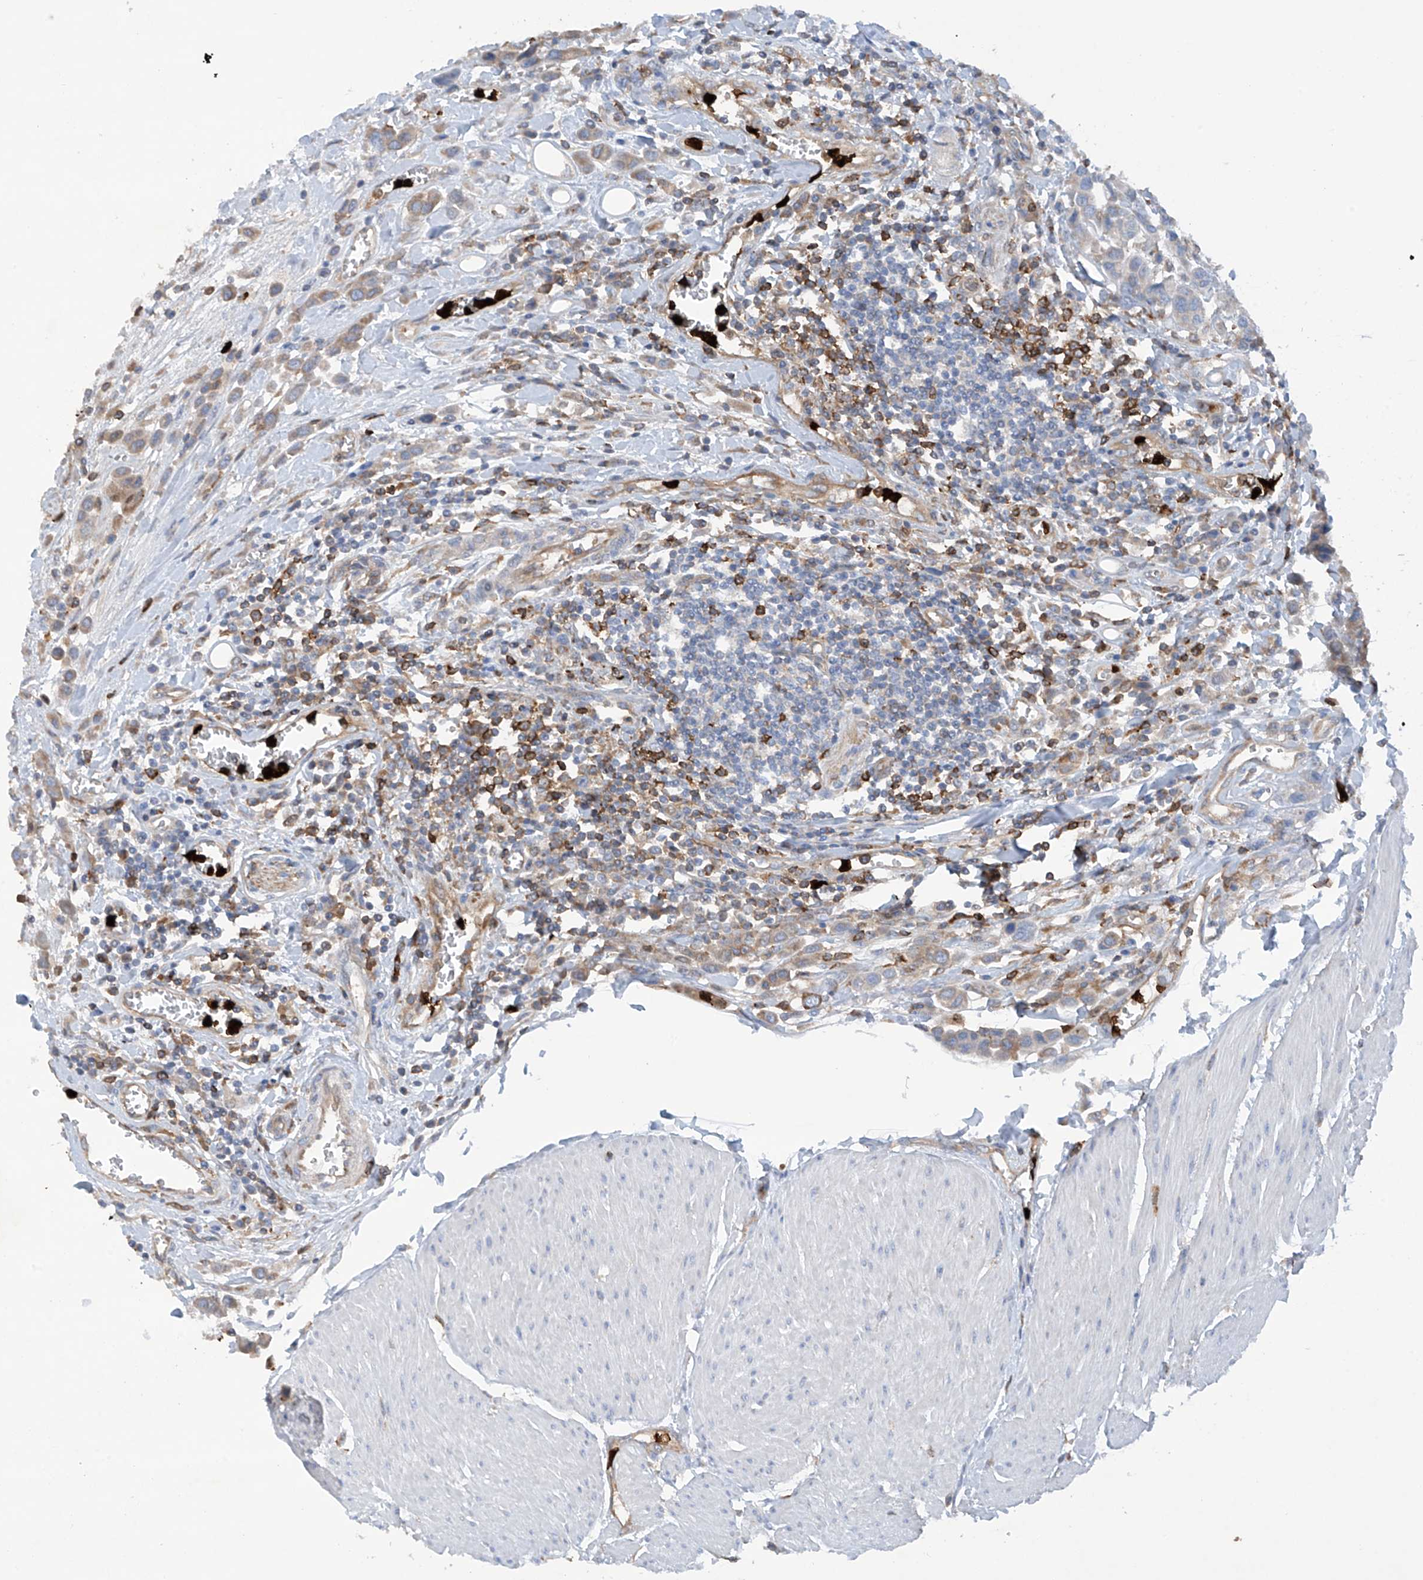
{"staining": {"intensity": "weak", "quantity": "25%-75%", "location": "cytoplasmic/membranous"}, "tissue": "urothelial cancer", "cell_type": "Tumor cells", "image_type": "cancer", "snomed": [{"axis": "morphology", "description": "Urothelial carcinoma, High grade"}, {"axis": "topography", "description": "Urinary bladder"}], "caption": "High-magnification brightfield microscopy of urothelial carcinoma (high-grade) stained with DAB (3,3'-diaminobenzidine) (brown) and counterstained with hematoxylin (blue). tumor cells exhibit weak cytoplasmic/membranous staining is seen in approximately25%-75% of cells.", "gene": "PHACTR2", "patient": {"sex": "male", "age": 50}}